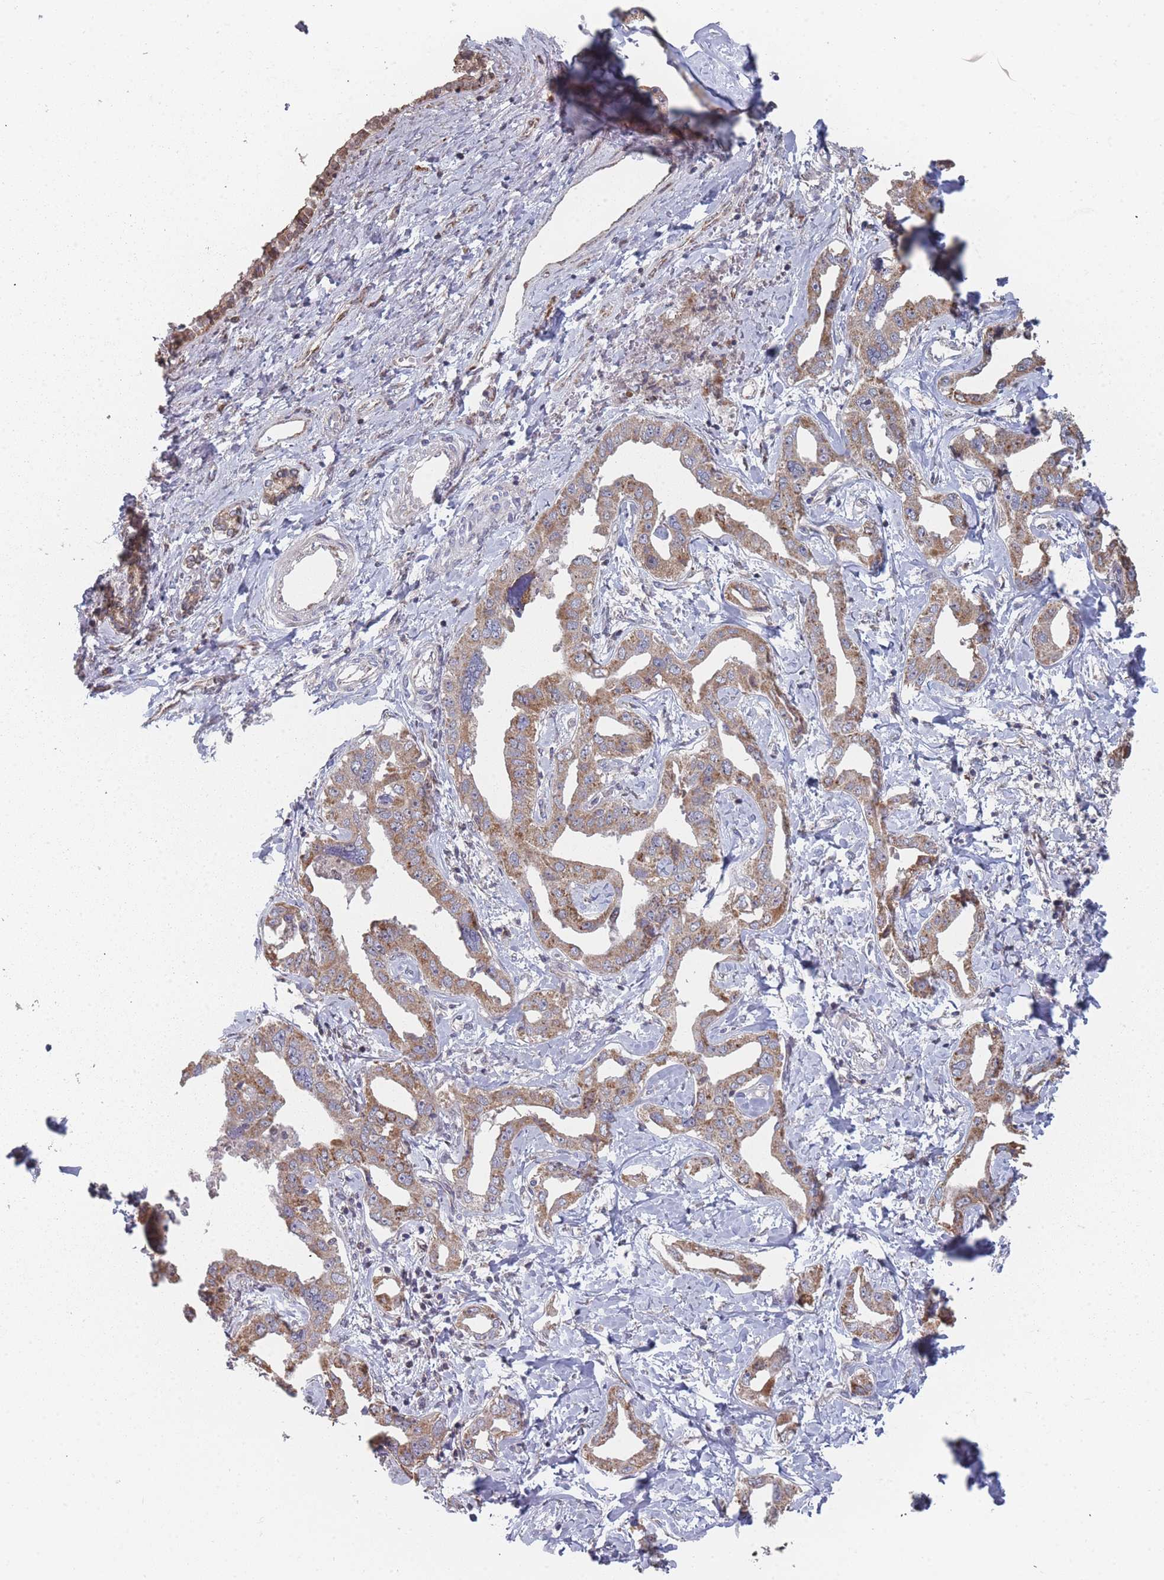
{"staining": {"intensity": "moderate", "quantity": ">75%", "location": "cytoplasmic/membranous"}, "tissue": "liver cancer", "cell_type": "Tumor cells", "image_type": "cancer", "snomed": [{"axis": "morphology", "description": "Cholangiocarcinoma"}, {"axis": "topography", "description": "Liver"}], "caption": "A photomicrograph of human liver cancer stained for a protein exhibits moderate cytoplasmic/membranous brown staining in tumor cells.", "gene": "PSMB3", "patient": {"sex": "male", "age": 59}}